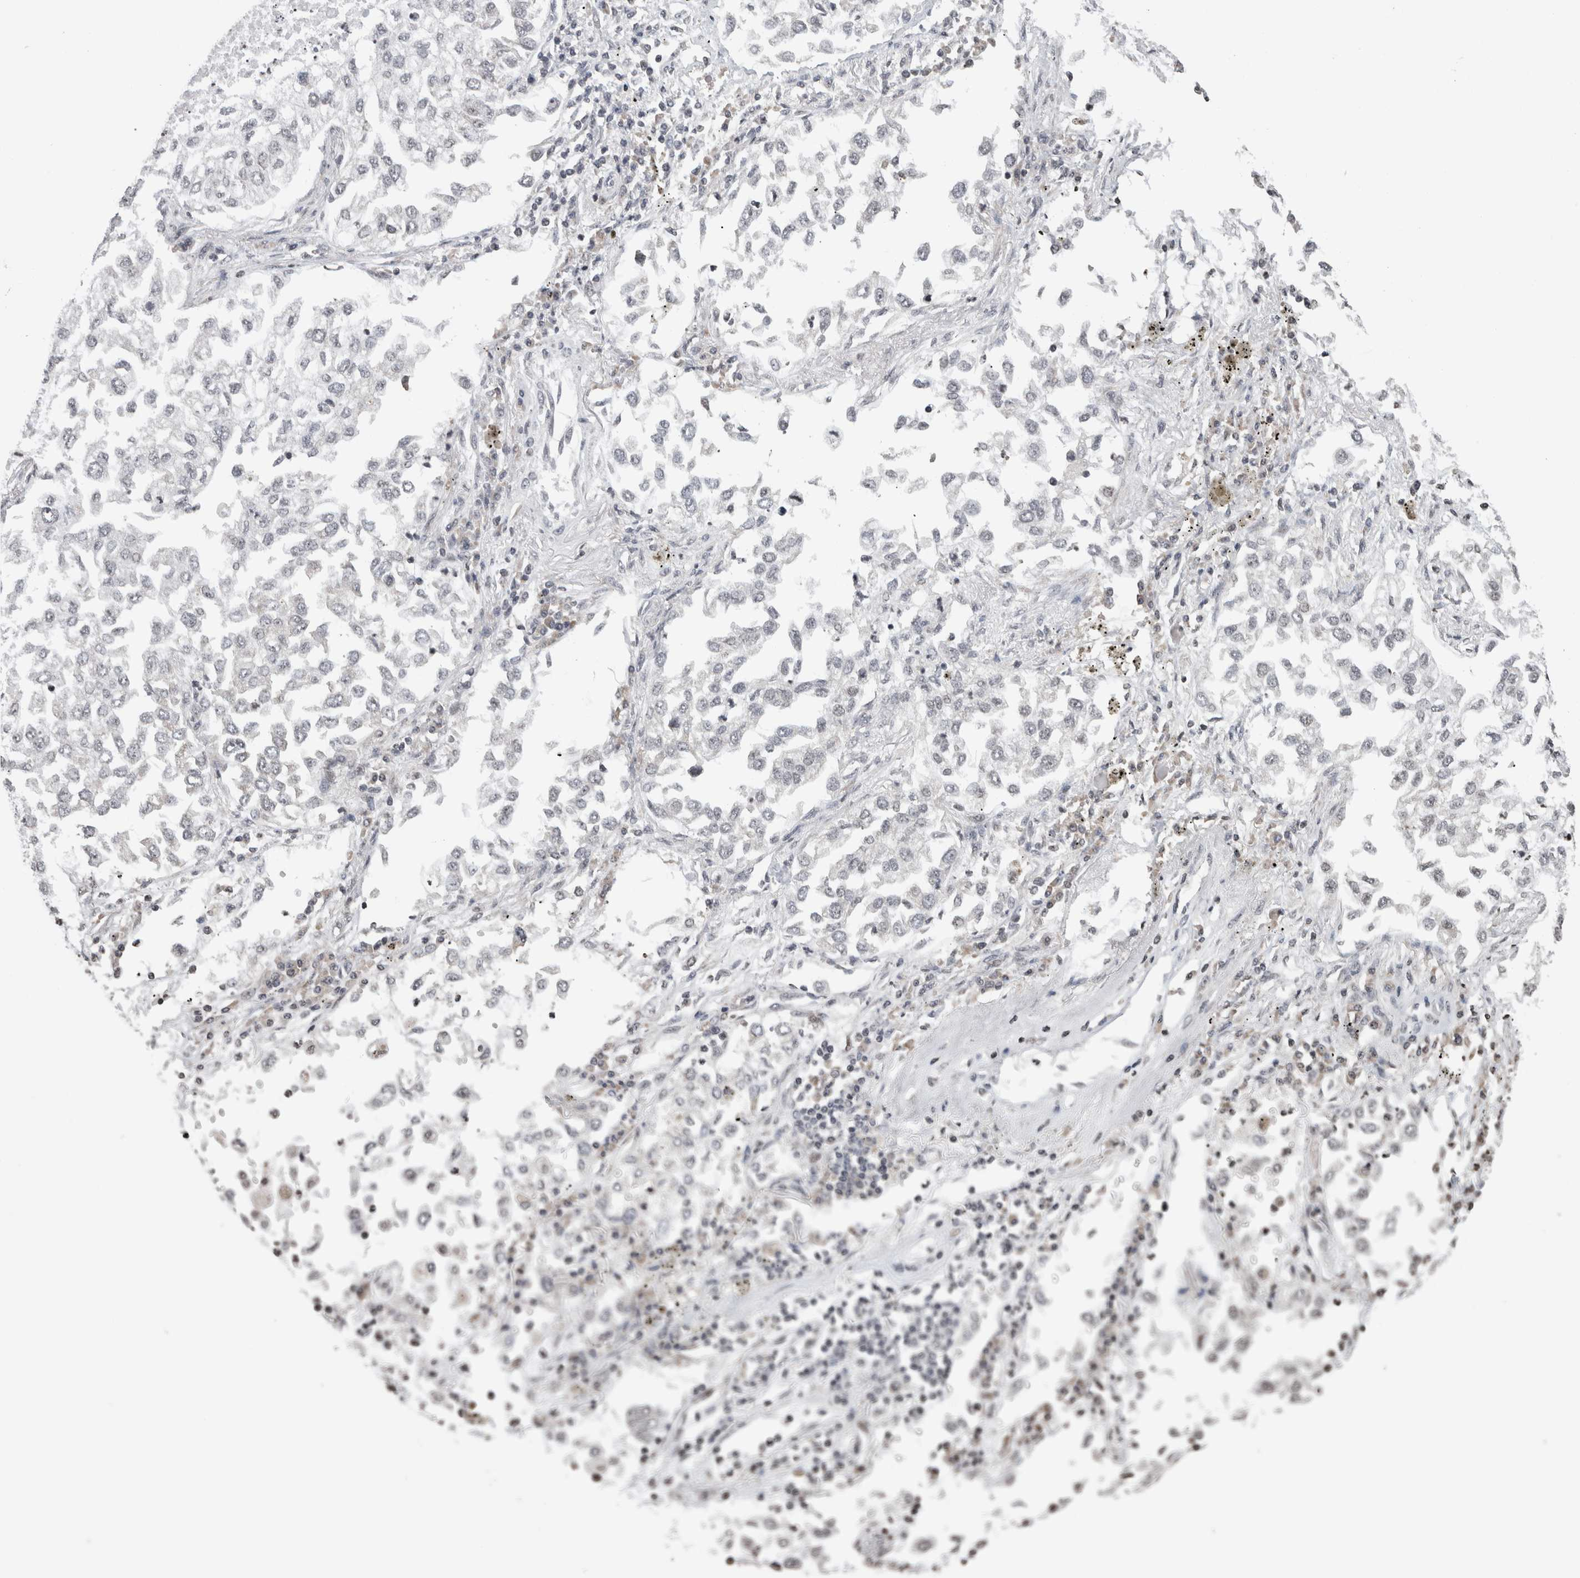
{"staining": {"intensity": "negative", "quantity": "none", "location": "none"}, "tissue": "lung cancer", "cell_type": "Tumor cells", "image_type": "cancer", "snomed": [{"axis": "morphology", "description": "Inflammation, NOS"}, {"axis": "morphology", "description": "Adenocarcinoma, NOS"}, {"axis": "topography", "description": "Lung"}], "caption": "Immunohistochemistry image of human lung adenocarcinoma stained for a protein (brown), which reveals no staining in tumor cells.", "gene": "ZBTB11", "patient": {"sex": "male", "age": 63}}